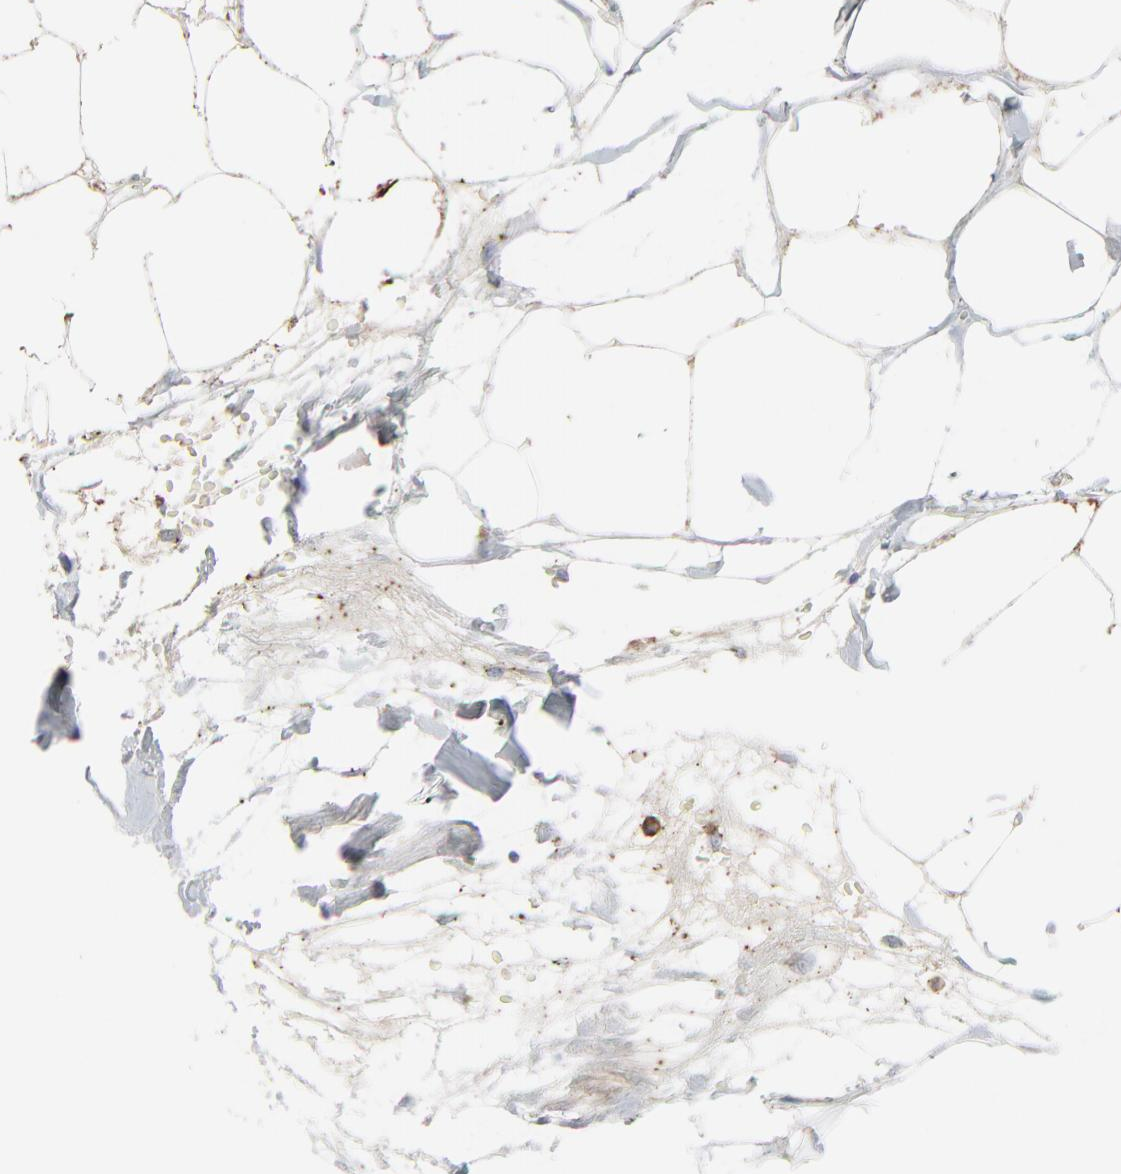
{"staining": {"intensity": "weak", "quantity": ">75%", "location": "cytoplasmic/membranous"}, "tissue": "adipose tissue", "cell_type": "Adipocytes", "image_type": "normal", "snomed": [{"axis": "morphology", "description": "Normal tissue, NOS"}, {"axis": "morphology", "description": "Adenocarcinoma, NOS"}, {"axis": "topography", "description": "Colon"}, {"axis": "topography", "description": "Peripheral nerve tissue"}], "caption": "An image of human adipose tissue stained for a protein displays weak cytoplasmic/membranous brown staining in adipocytes.", "gene": "BGN", "patient": {"sex": "male", "age": 14}}